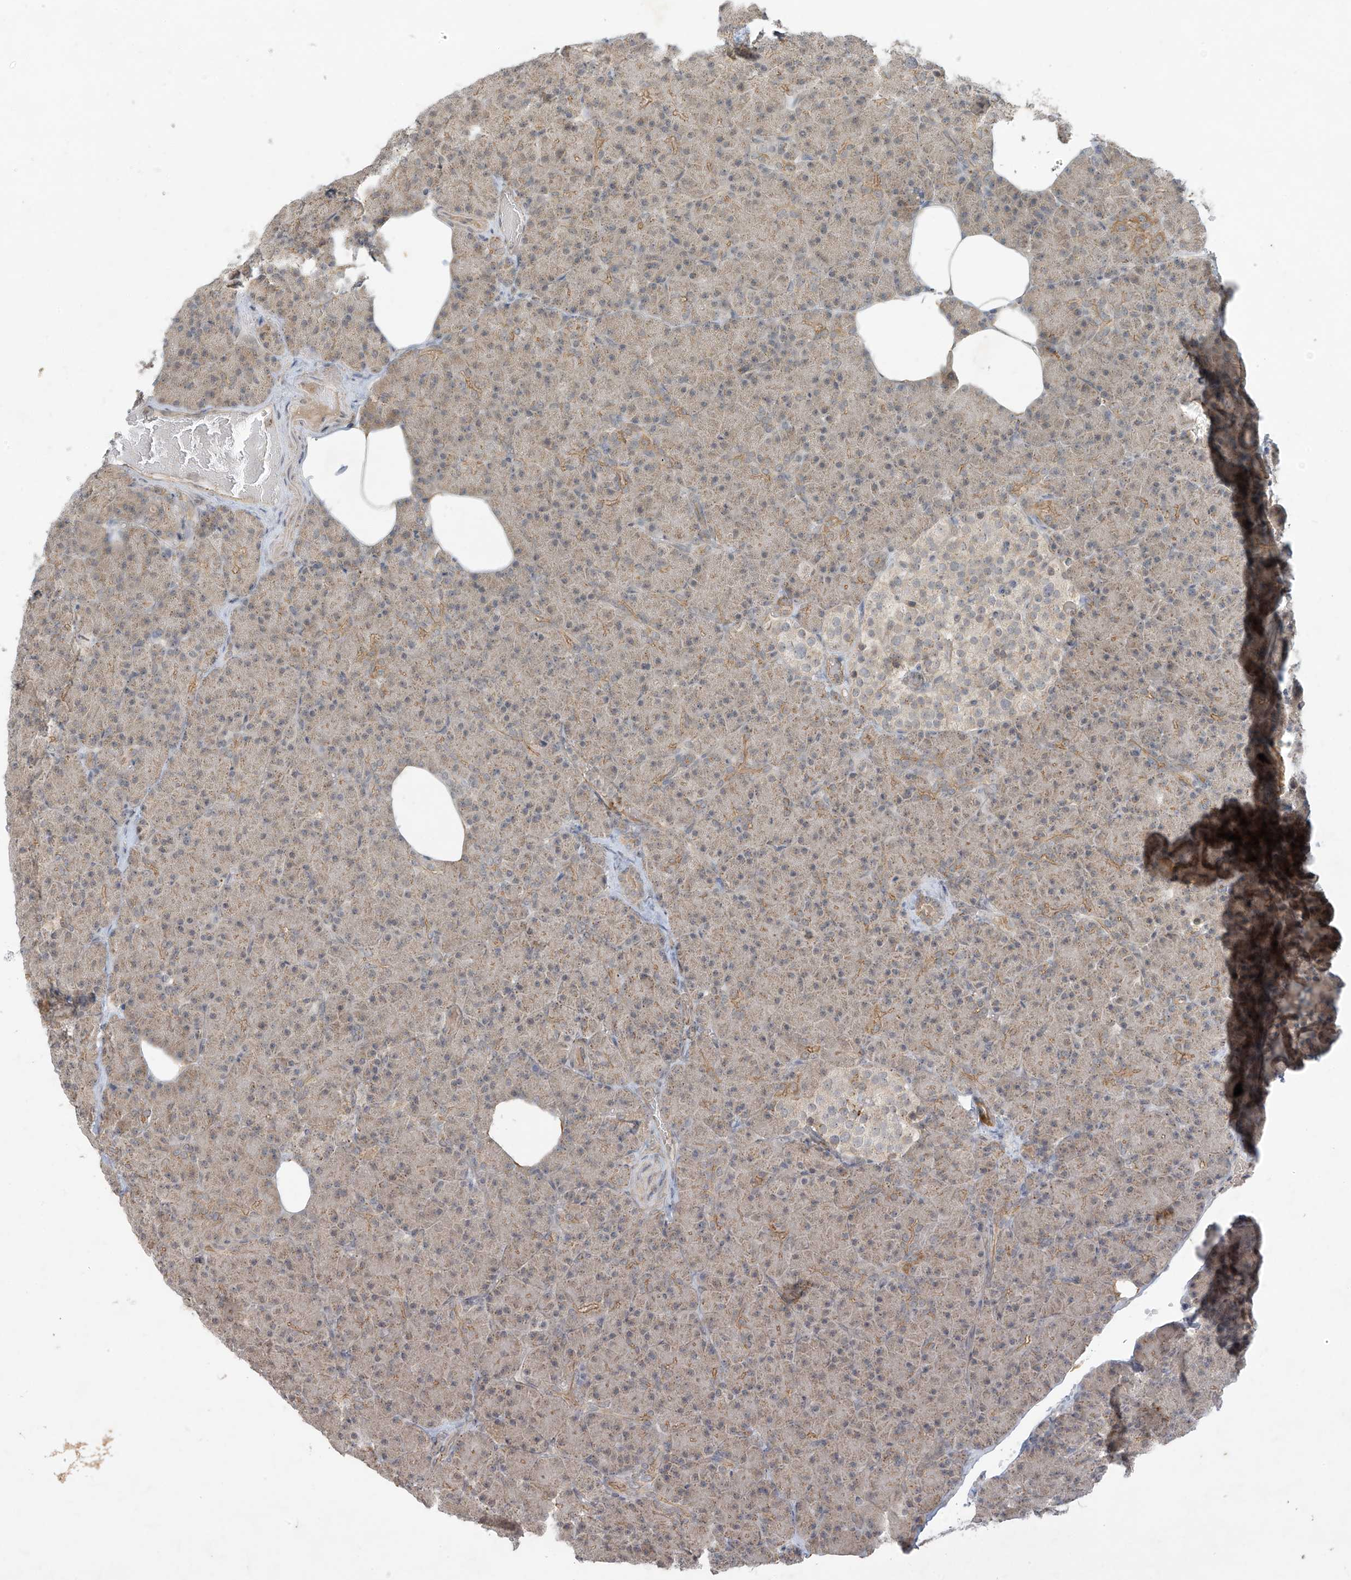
{"staining": {"intensity": "moderate", "quantity": "25%-75%", "location": "cytoplasmic/membranous"}, "tissue": "pancreas", "cell_type": "Exocrine glandular cells", "image_type": "normal", "snomed": [{"axis": "morphology", "description": "Normal tissue, NOS"}, {"axis": "topography", "description": "Pancreas"}], "caption": "Exocrine glandular cells reveal medium levels of moderate cytoplasmic/membranous expression in about 25%-75% of cells in normal human pancreas. (IHC, brightfield microscopy, high magnification).", "gene": "DGKQ", "patient": {"sex": "female", "age": 43}}